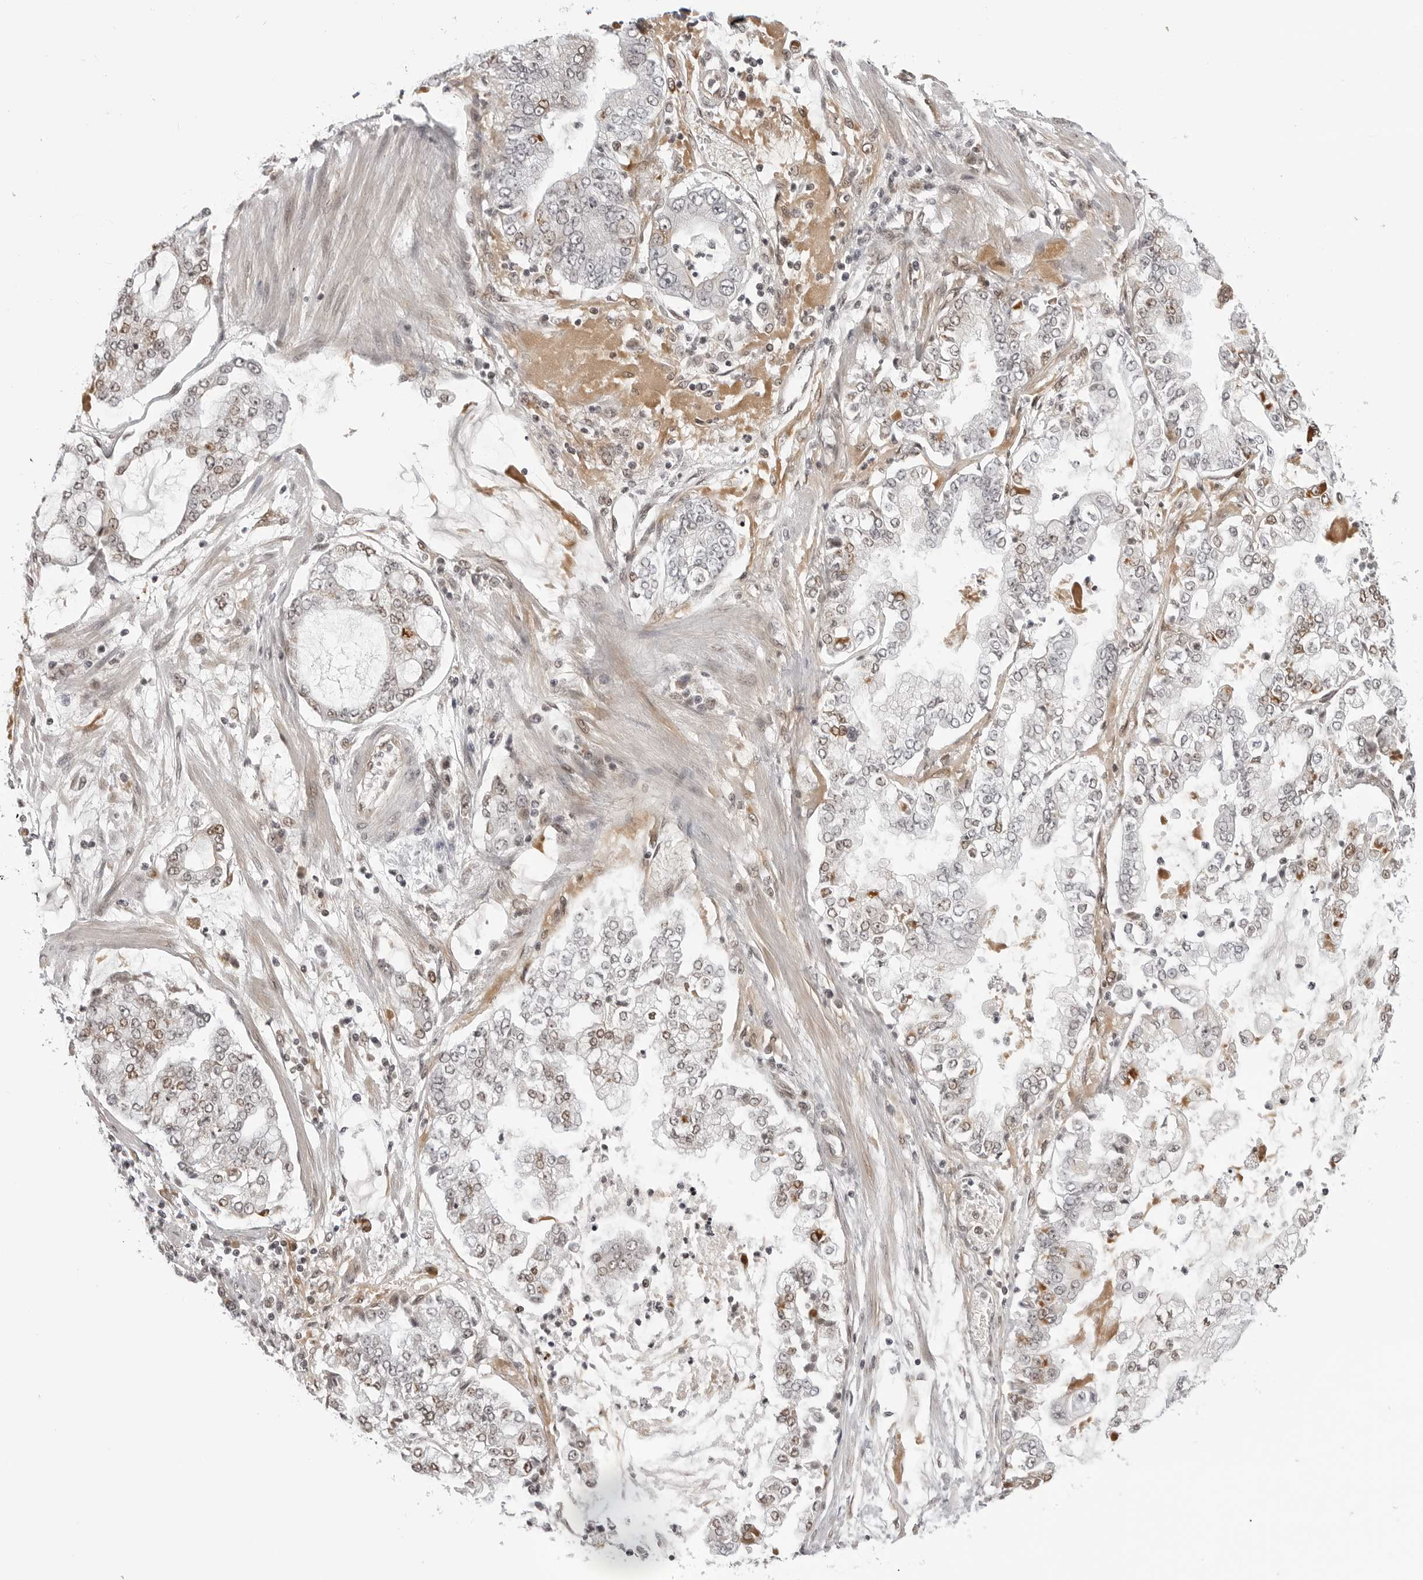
{"staining": {"intensity": "moderate", "quantity": "<25%", "location": "nuclear"}, "tissue": "stomach cancer", "cell_type": "Tumor cells", "image_type": "cancer", "snomed": [{"axis": "morphology", "description": "Adenocarcinoma, NOS"}, {"axis": "topography", "description": "Stomach"}], "caption": "A histopathology image showing moderate nuclear staining in about <25% of tumor cells in stomach cancer (adenocarcinoma), as visualized by brown immunohistochemical staining.", "gene": "PHF3", "patient": {"sex": "male", "age": 76}}